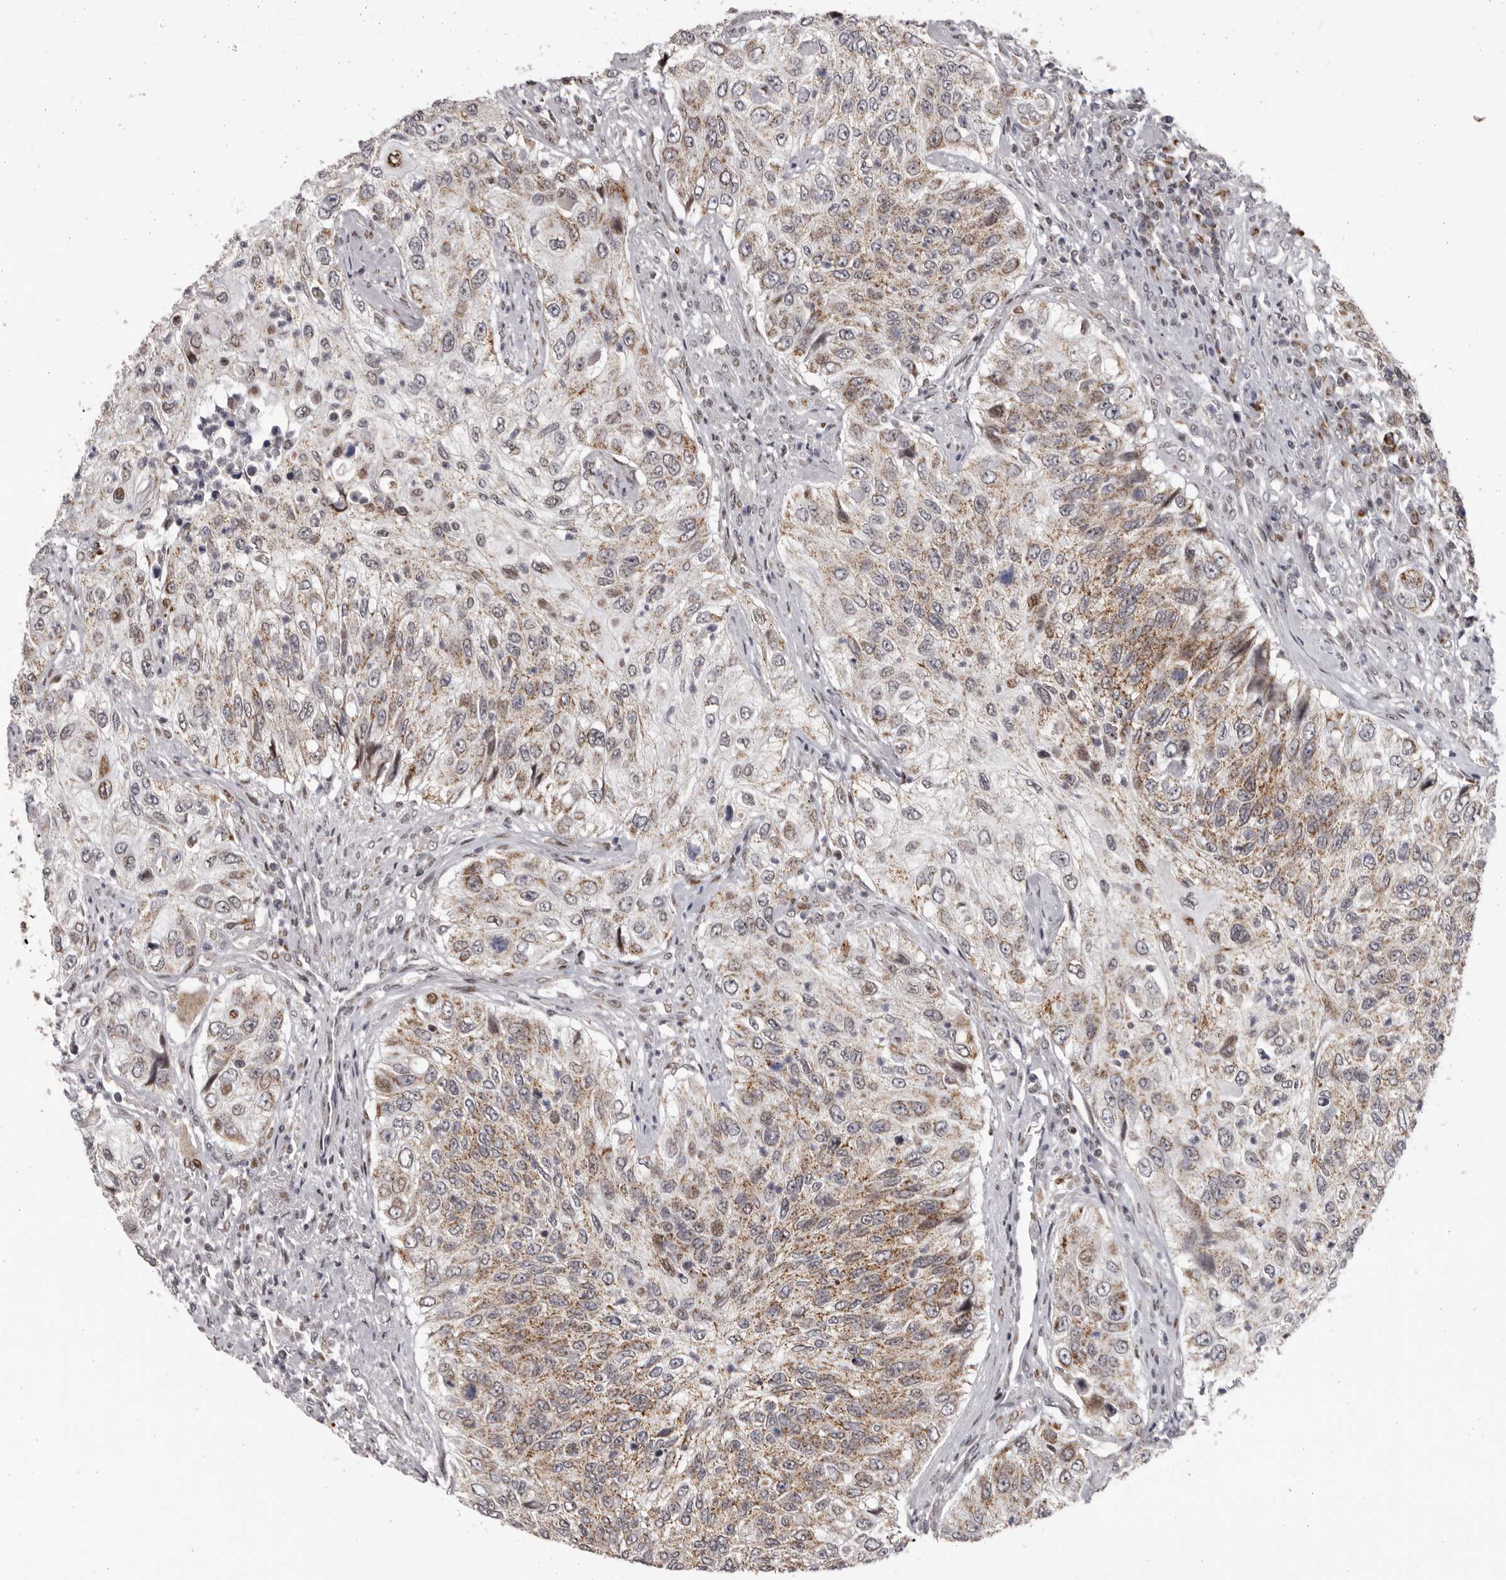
{"staining": {"intensity": "moderate", "quantity": ">75%", "location": "cytoplasmic/membranous"}, "tissue": "urothelial cancer", "cell_type": "Tumor cells", "image_type": "cancer", "snomed": [{"axis": "morphology", "description": "Urothelial carcinoma, High grade"}, {"axis": "topography", "description": "Urinary bladder"}], "caption": "An IHC image of neoplastic tissue is shown. Protein staining in brown highlights moderate cytoplasmic/membranous positivity in urothelial carcinoma (high-grade) within tumor cells.", "gene": "C17orf99", "patient": {"sex": "female", "age": 60}}